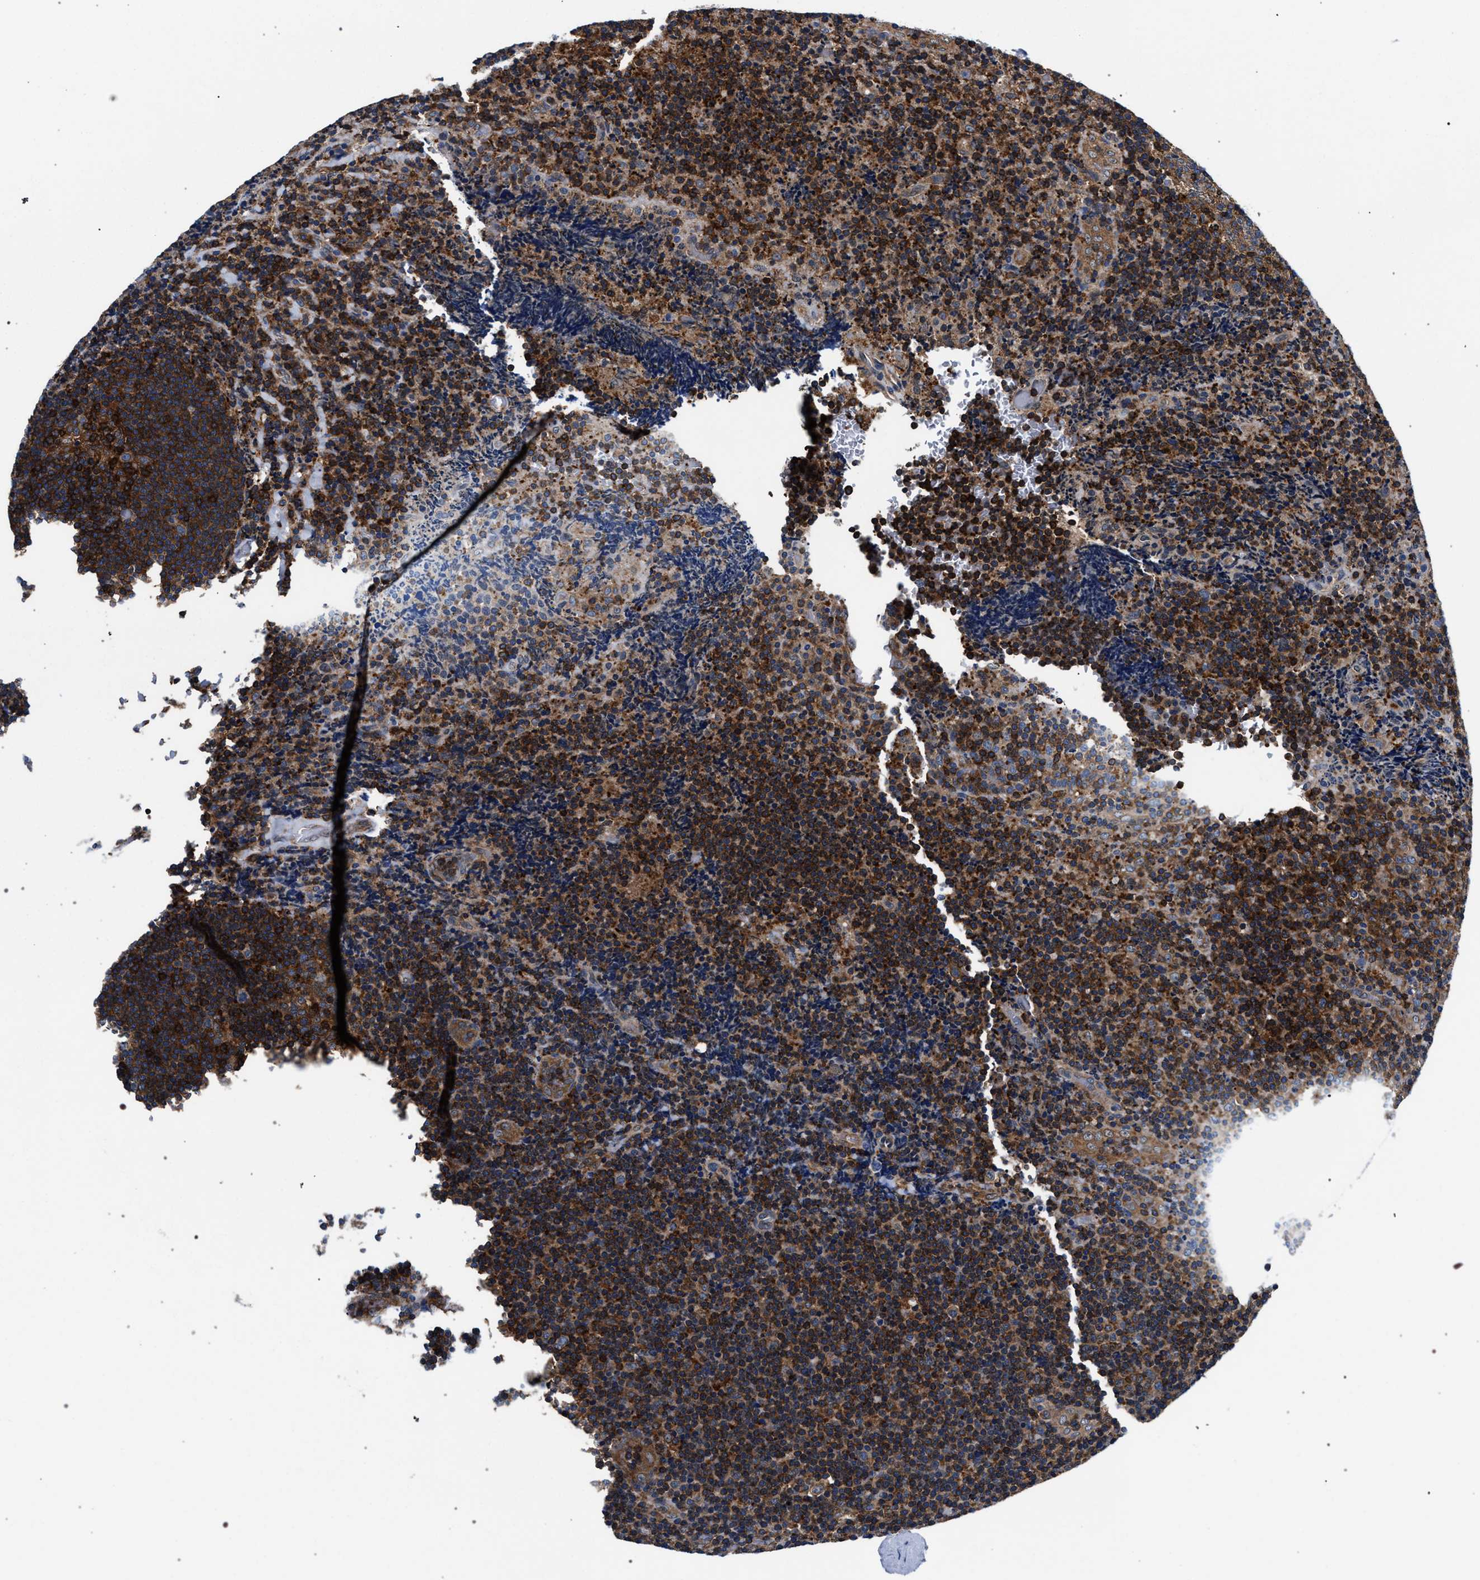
{"staining": {"intensity": "strong", "quantity": ">75%", "location": "cytoplasmic/membranous"}, "tissue": "lymphoma", "cell_type": "Tumor cells", "image_type": "cancer", "snomed": [{"axis": "morphology", "description": "Malignant lymphoma, non-Hodgkin's type, High grade"}, {"axis": "topography", "description": "Tonsil"}], "caption": "There is high levels of strong cytoplasmic/membranous expression in tumor cells of high-grade malignant lymphoma, non-Hodgkin's type, as demonstrated by immunohistochemical staining (brown color).", "gene": "LASP1", "patient": {"sex": "female", "age": 36}}